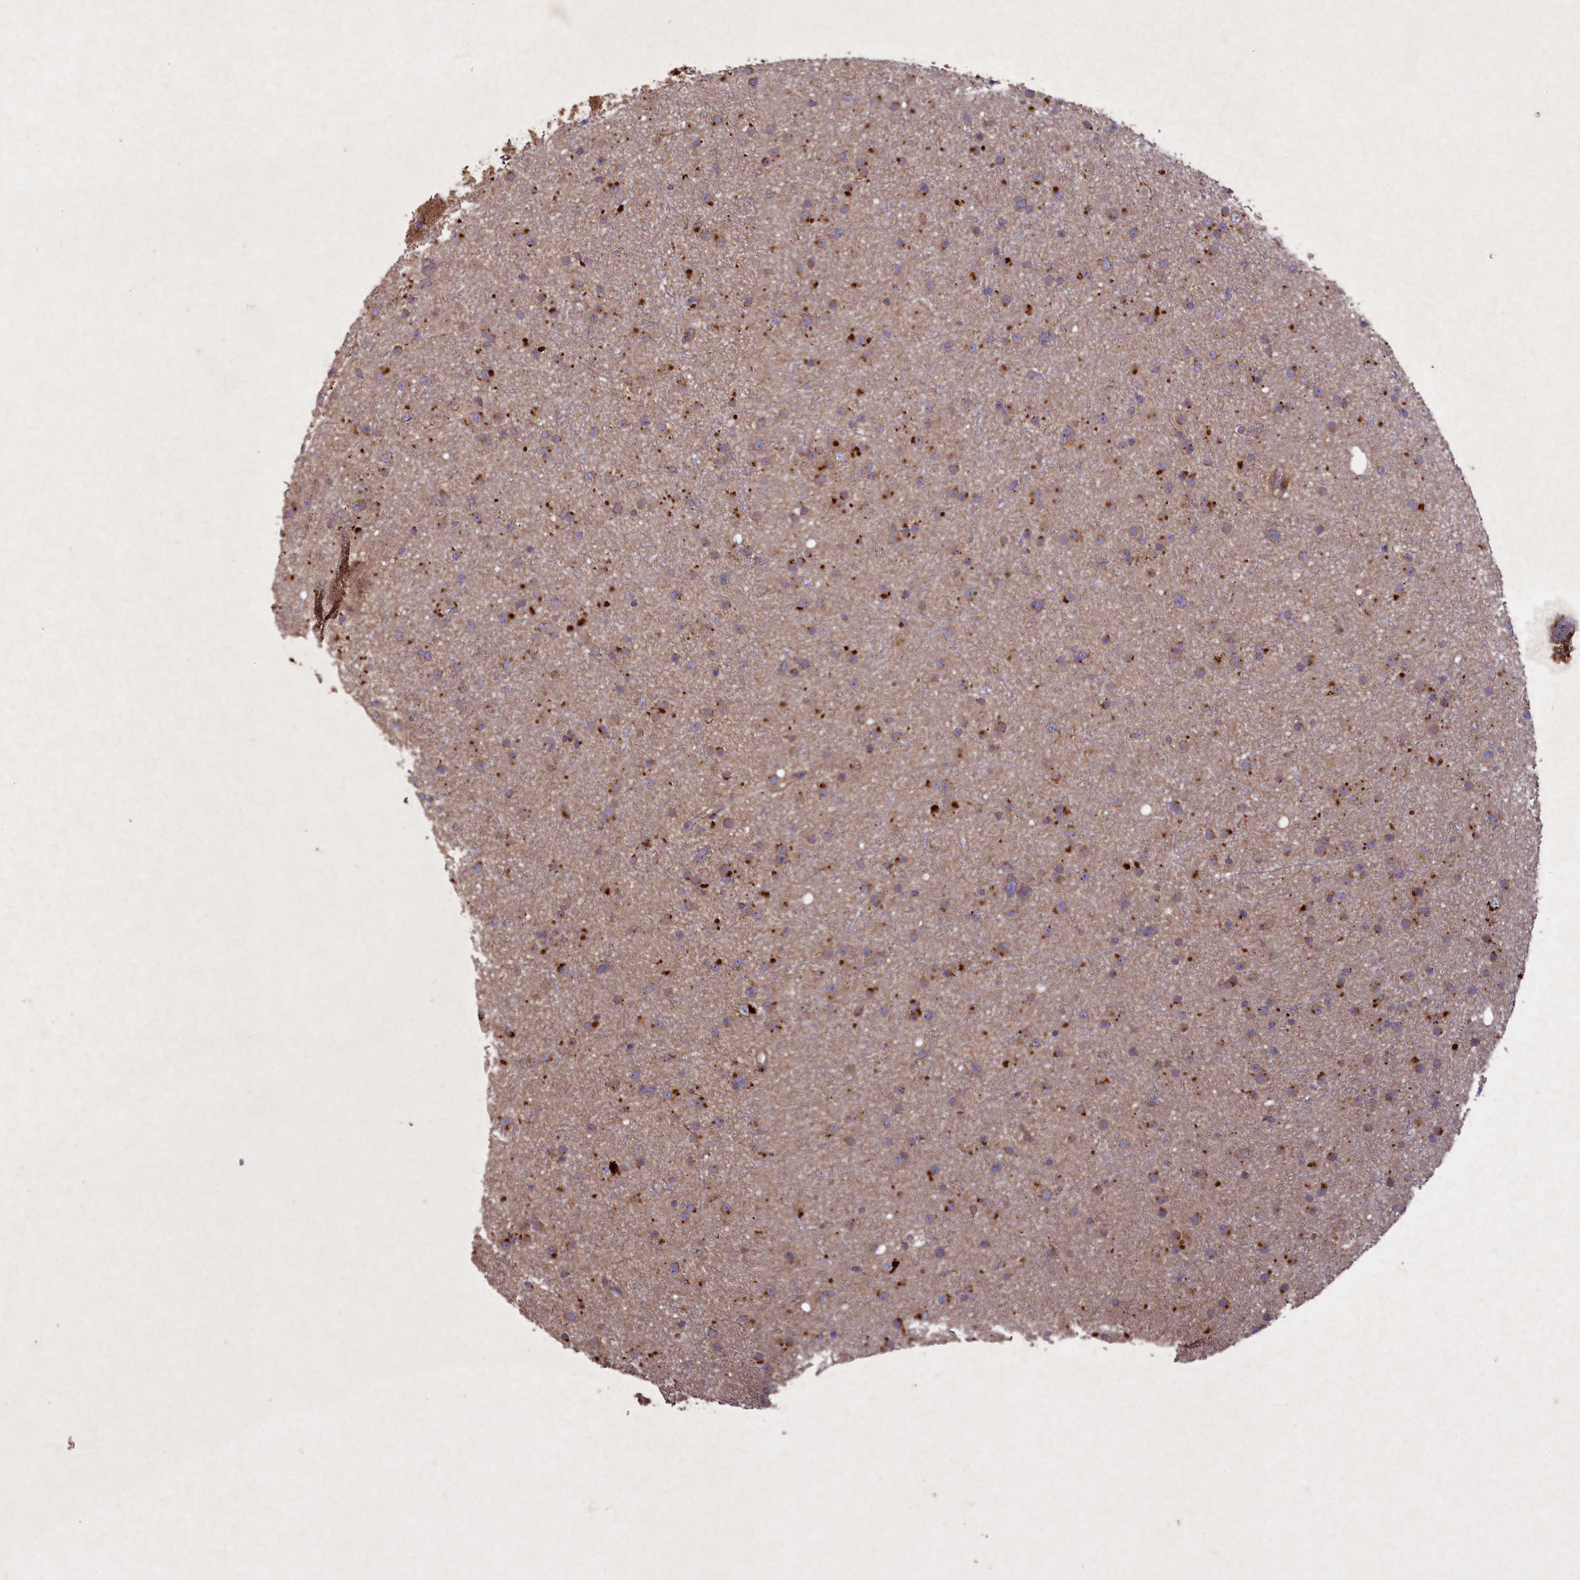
{"staining": {"intensity": "moderate", "quantity": ">75%", "location": "cytoplasmic/membranous"}, "tissue": "glioma", "cell_type": "Tumor cells", "image_type": "cancer", "snomed": [{"axis": "morphology", "description": "Glioma, malignant, Low grade"}, {"axis": "topography", "description": "Cerebral cortex"}], "caption": "About >75% of tumor cells in malignant low-grade glioma exhibit moderate cytoplasmic/membranous protein staining as visualized by brown immunohistochemical staining.", "gene": "CIAO2B", "patient": {"sex": "female", "age": 39}}